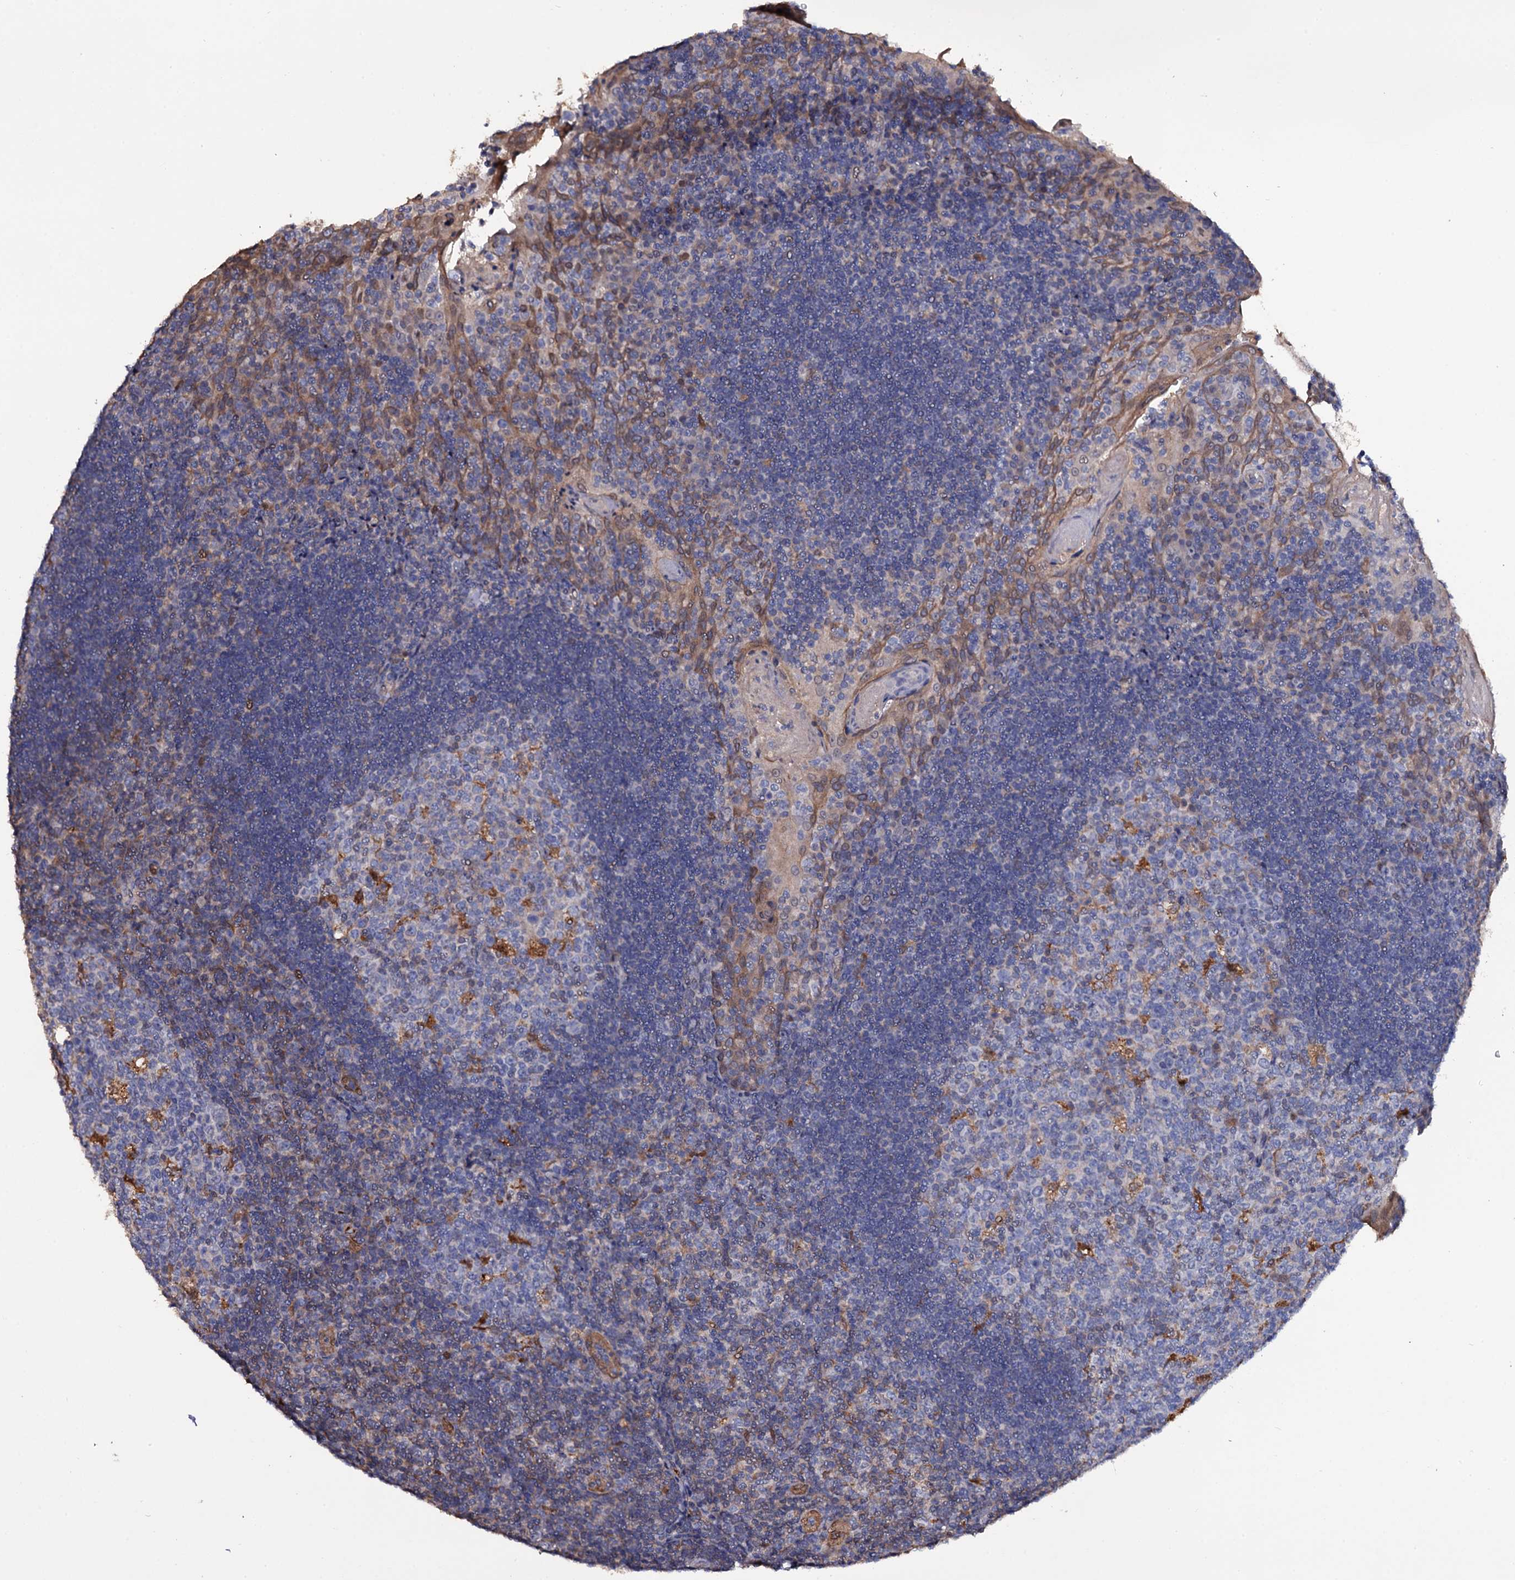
{"staining": {"intensity": "moderate", "quantity": "<25%", "location": "cytoplasmic/membranous"}, "tissue": "tonsil", "cell_type": "Germinal center cells", "image_type": "normal", "snomed": [{"axis": "morphology", "description": "Normal tissue, NOS"}, {"axis": "topography", "description": "Tonsil"}], "caption": "Tonsil stained for a protein demonstrates moderate cytoplasmic/membranous positivity in germinal center cells. The protein of interest is stained brown, and the nuclei are stained in blue (DAB (3,3'-diaminobenzidine) IHC with brightfield microscopy, high magnification).", "gene": "CRYL1", "patient": {"sex": "male", "age": 17}}